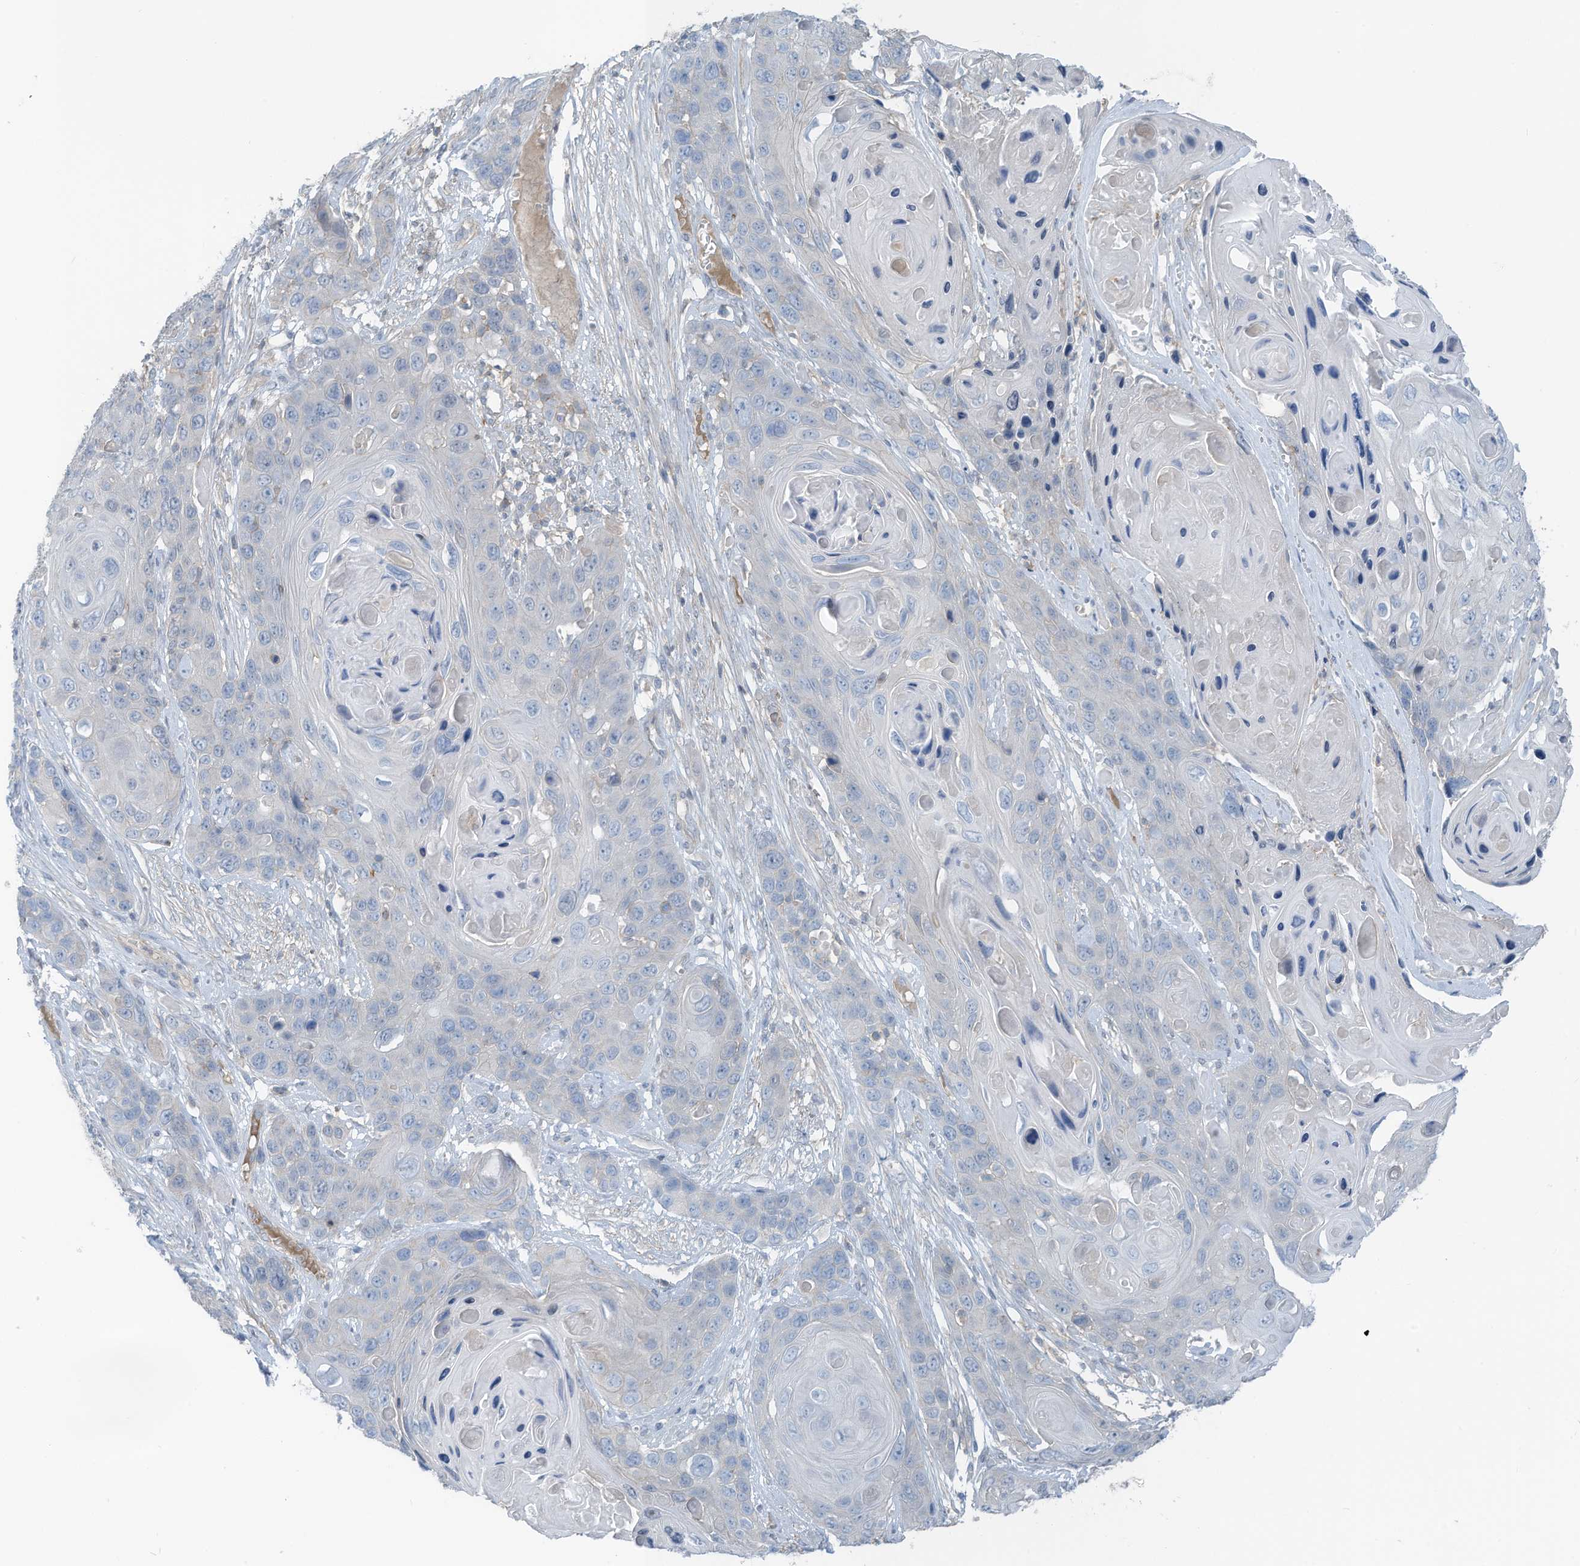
{"staining": {"intensity": "negative", "quantity": "none", "location": "none"}, "tissue": "skin cancer", "cell_type": "Tumor cells", "image_type": "cancer", "snomed": [{"axis": "morphology", "description": "Squamous cell carcinoma, NOS"}, {"axis": "topography", "description": "Skin"}], "caption": "High power microscopy image of an immunohistochemistry photomicrograph of squamous cell carcinoma (skin), revealing no significant positivity in tumor cells.", "gene": "ZNF846", "patient": {"sex": "male", "age": 55}}